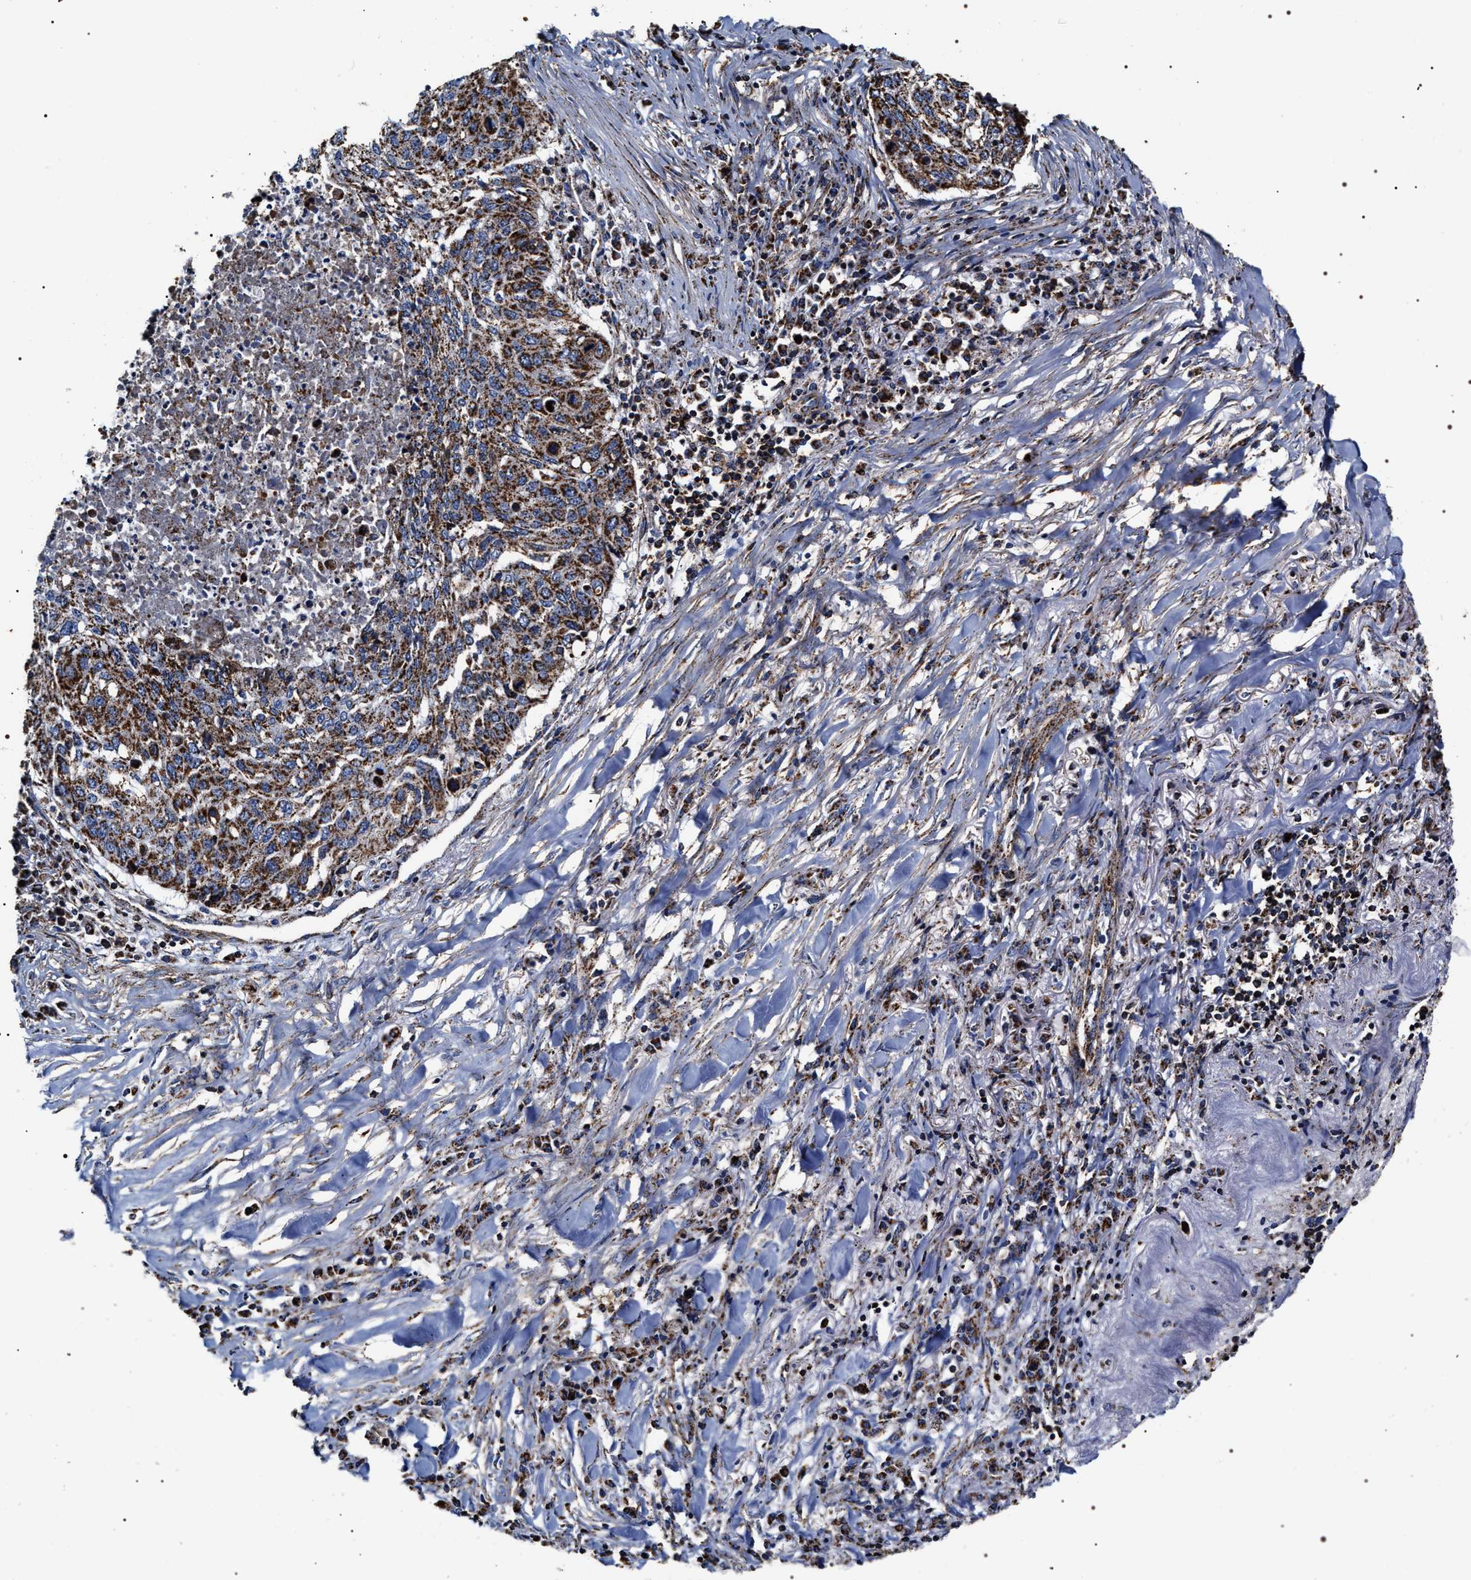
{"staining": {"intensity": "strong", "quantity": ">75%", "location": "cytoplasmic/membranous"}, "tissue": "lung cancer", "cell_type": "Tumor cells", "image_type": "cancer", "snomed": [{"axis": "morphology", "description": "Squamous cell carcinoma, NOS"}, {"axis": "topography", "description": "Lung"}], "caption": "Immunohistochemical staining of human lung squamous cell carcinoma demonstrates strong cytoplasmic/membranous protein staining in approximately >75% of tumor cells.", "gene": "COG5", "patient": {"sex": "female", "age": 63}}